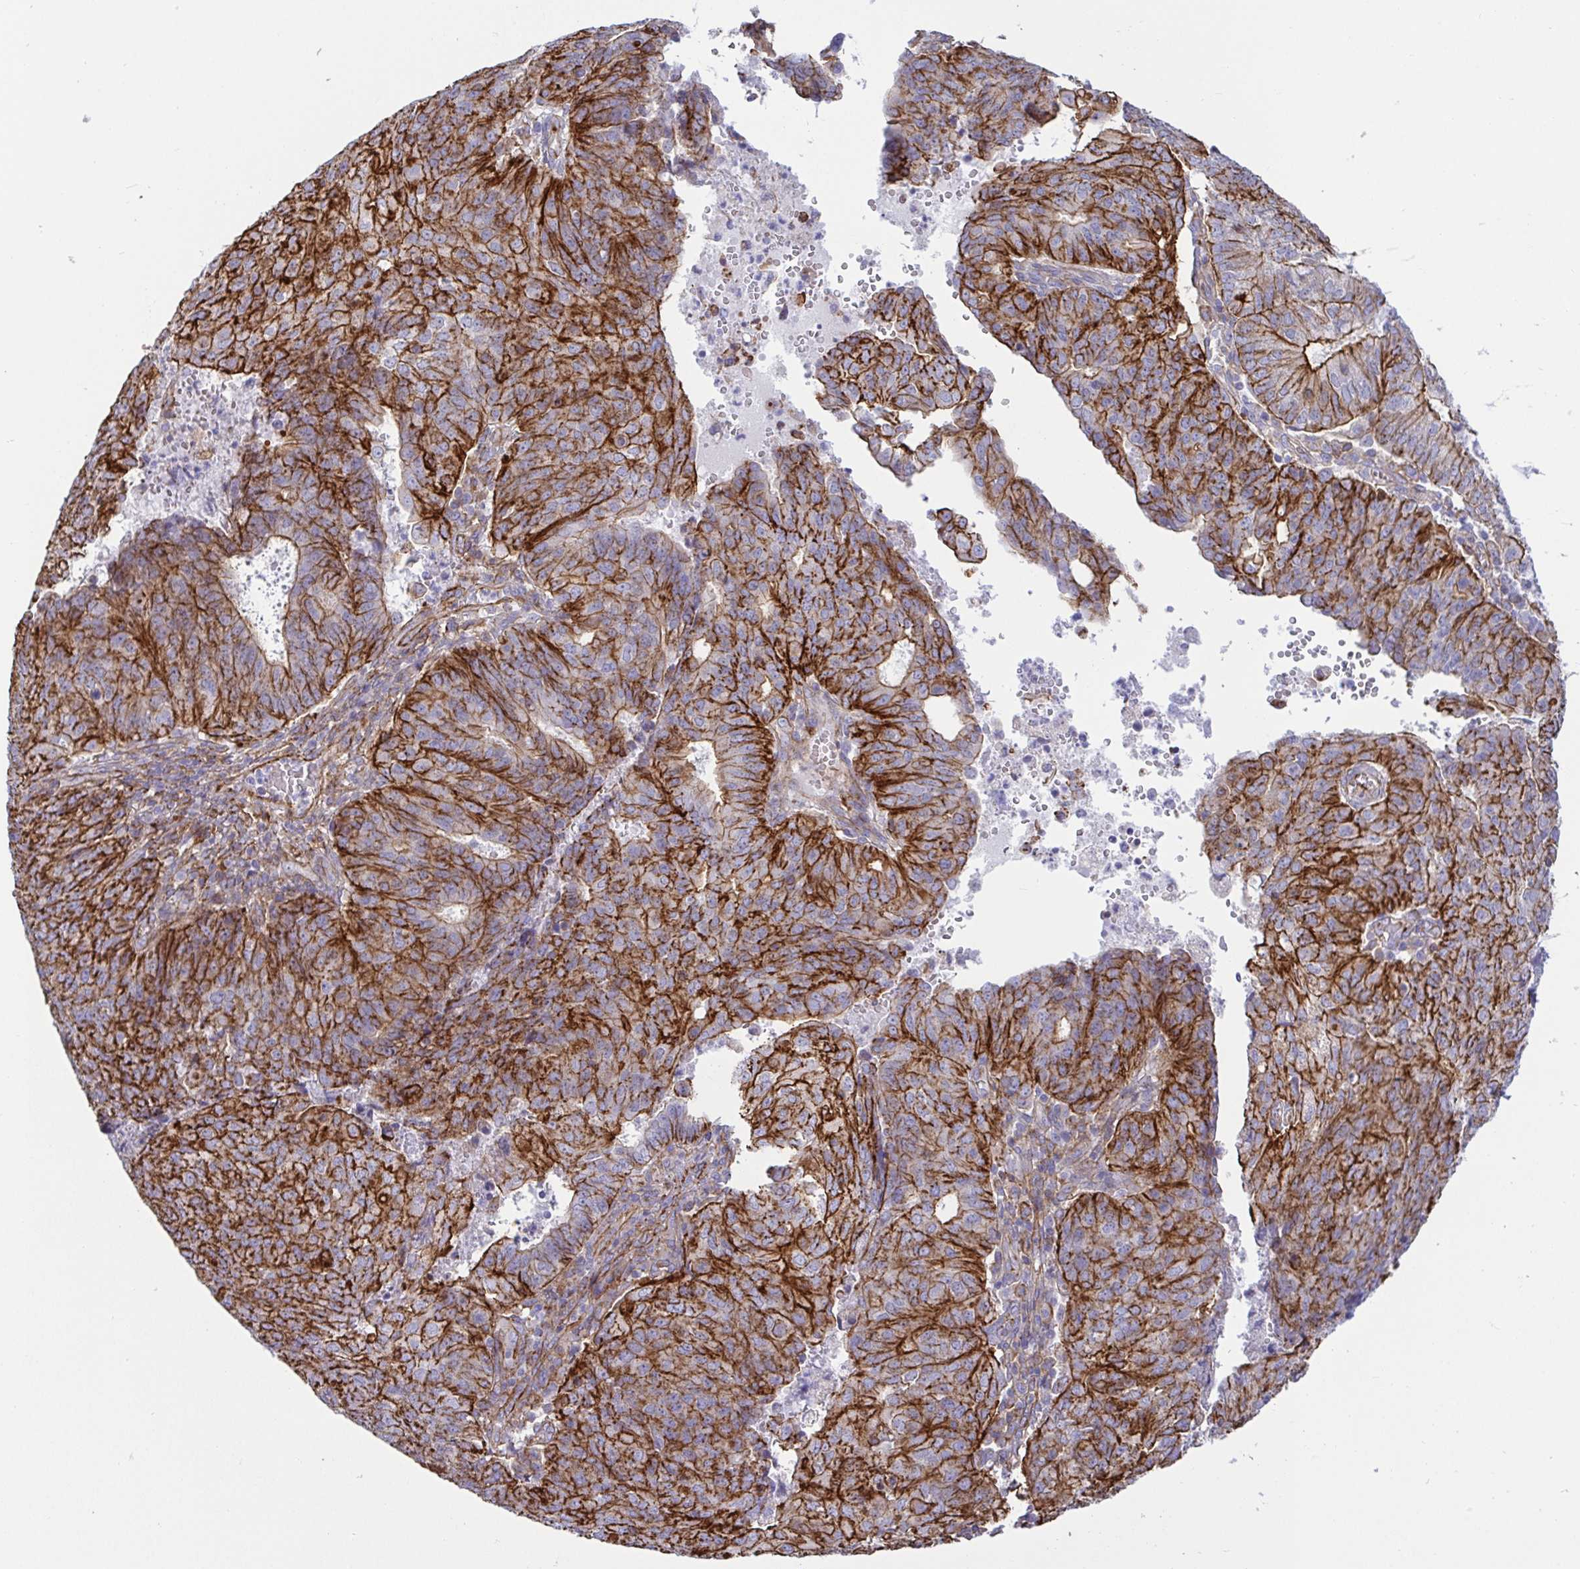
{"staining": {"intensity": "strong", "quantity": ">75%", "location": "cytoplasmic/membranous"}, "tissue": "endometrial cancer", "cell_type": "Tumor cells", "image_type": "cancer", "snomed": [{"axis": "morphology", "description": "Adenocarcinoma, NOS"}, {"axis": "topography", "description": "Endometrium"}], "caption": "Protein staining of endometrial cancer tissue reveals strong cytoplasmic/membranous expression in approximately >75% of tumor cells.", "gene": "LIMA1", "patient": {"sex": "female", "age": 82}}